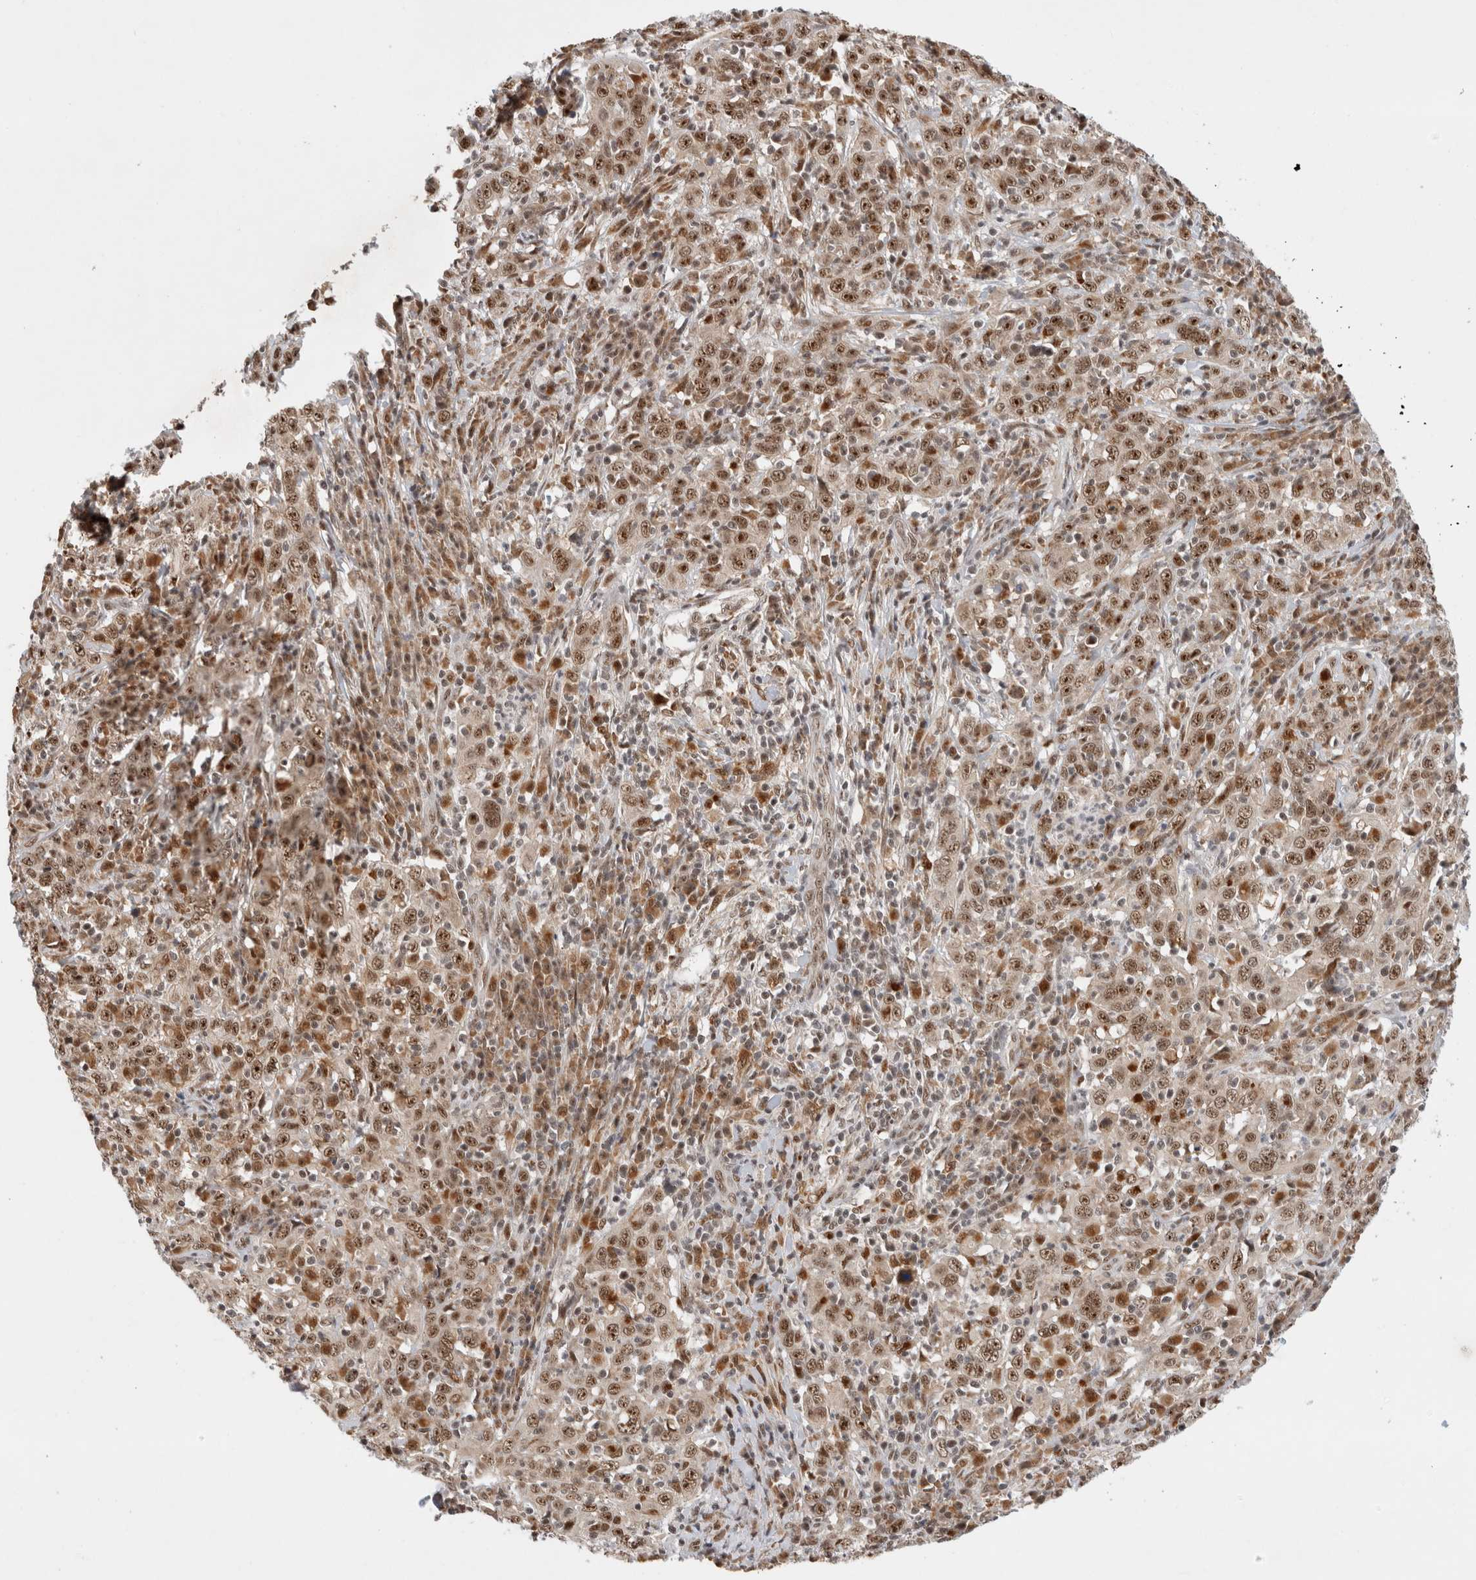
{"staining": {"intensity": "moderate", "quantity": ">75%", "location": "nuclear"}, "tissue": "cervical cancer", "cell_type": "Tumor cells", "image_type": "cancer", "snomed": [{"axis": "morphology", "description": "Squamous cell carcinoma, NOS"}, {"axis": "topography", "description": "Cervix"}], "caption": "Squamous cell carcinoma (cervical) stained for a protein (brown) shows moderate nuclear positive expression in about >75% of tumor cells.", "gene": "NCAPG2", "patient": {"sex": "female", "age": 46}}